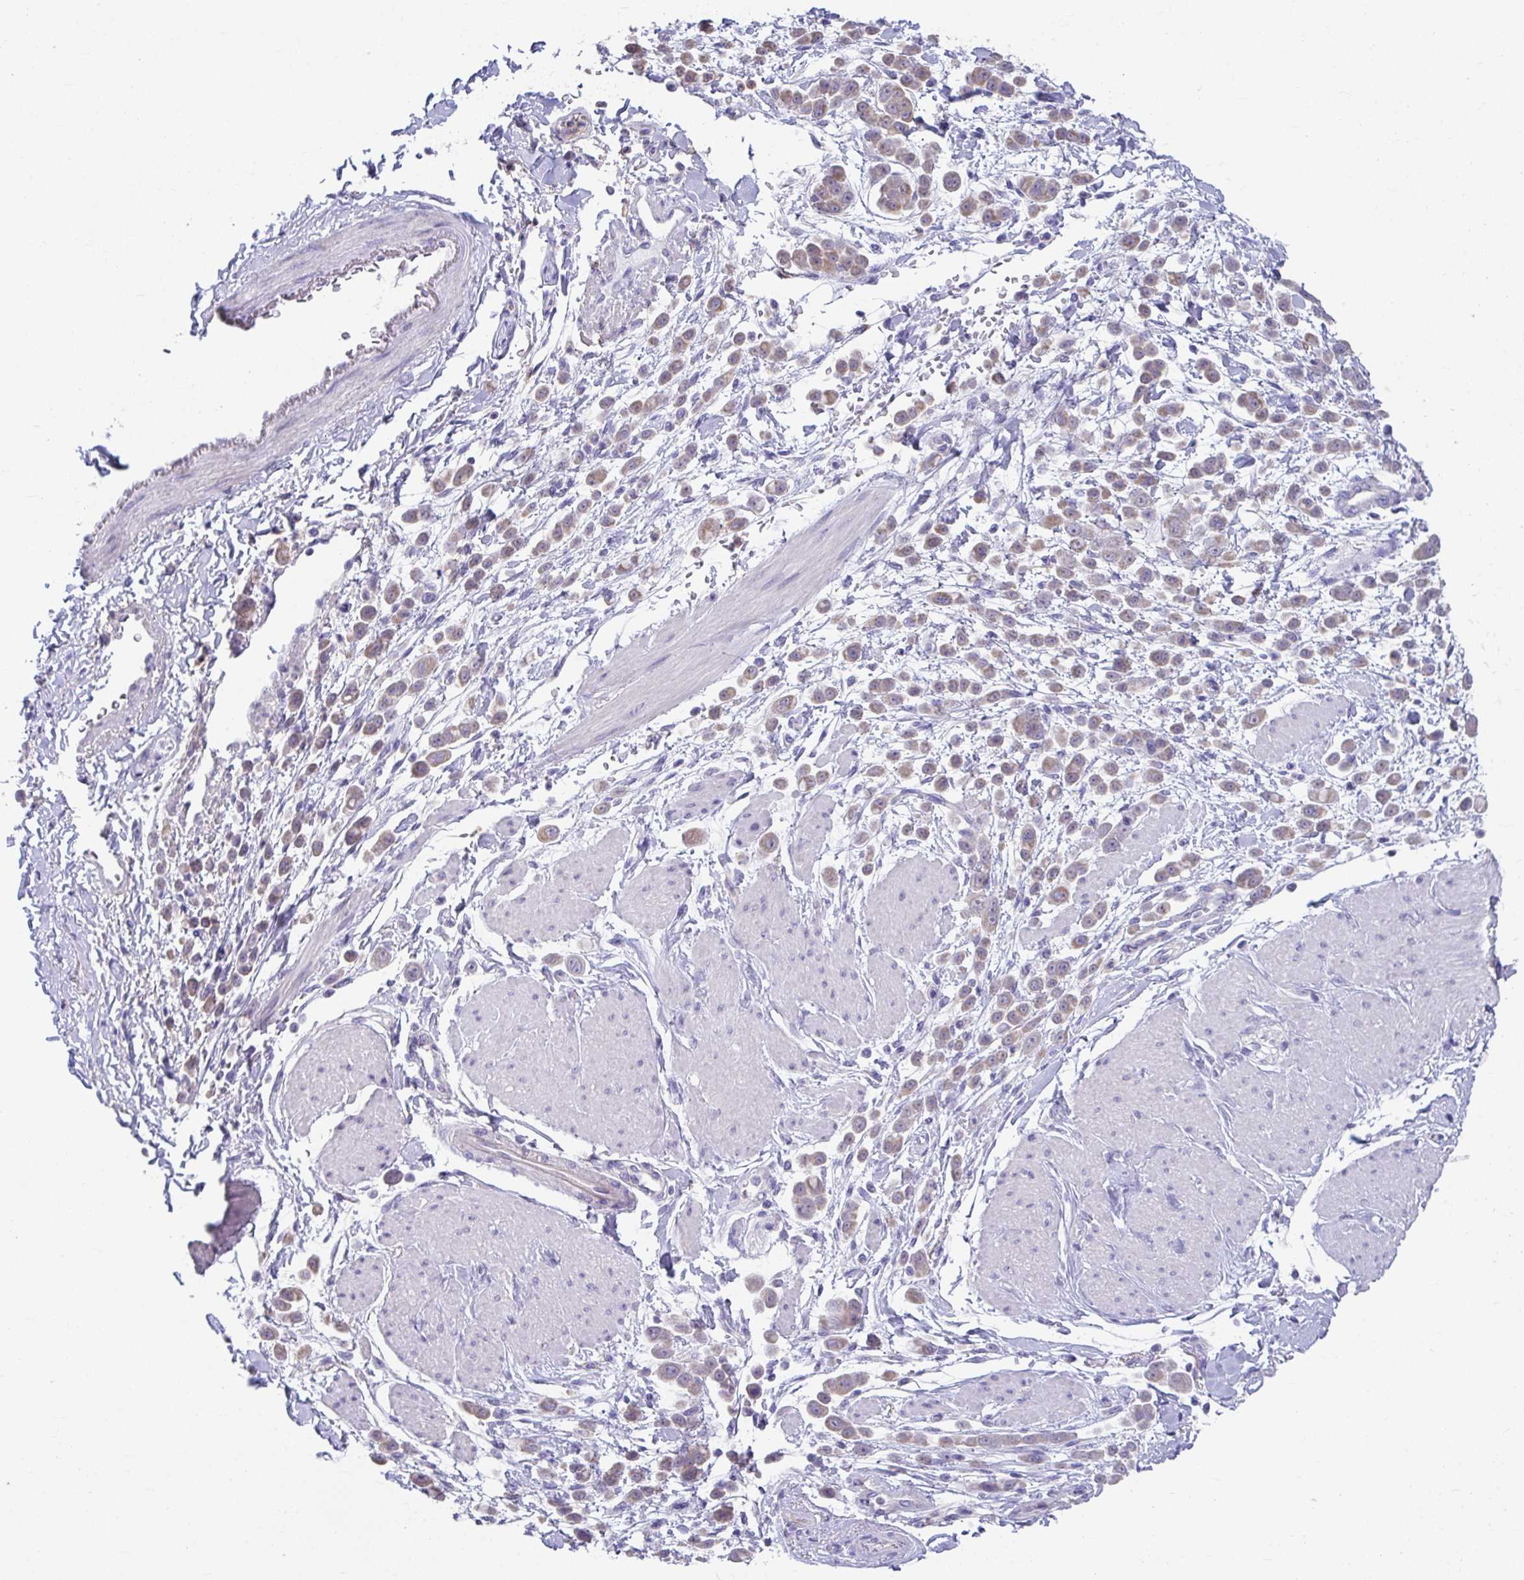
{"staining": {"intensity": "weak", "quantity": "25%-75%", "location": "cytoplasmic/membranous"}, "tissue": "pancreatic cancer", "cell_type": "Tumor cells", "image_type": "cancer", "snomed": [{"axis": "morphology", "description": "Normal tissue, NOS"}, {"axis": "morphology", "description": "Adenocarcinoma, NOS"}, {"axis": "topography", "description": "Pancreas"}], "caption": "Human pancreatic cancer (adenocarcinoma) stained with a brown dye displays weak cytoplasmic/membranous positive expression in about 25%-75% of tumor cells.", "gene": "CXCR1", "patient": {"sex": "female", "age": 64}}